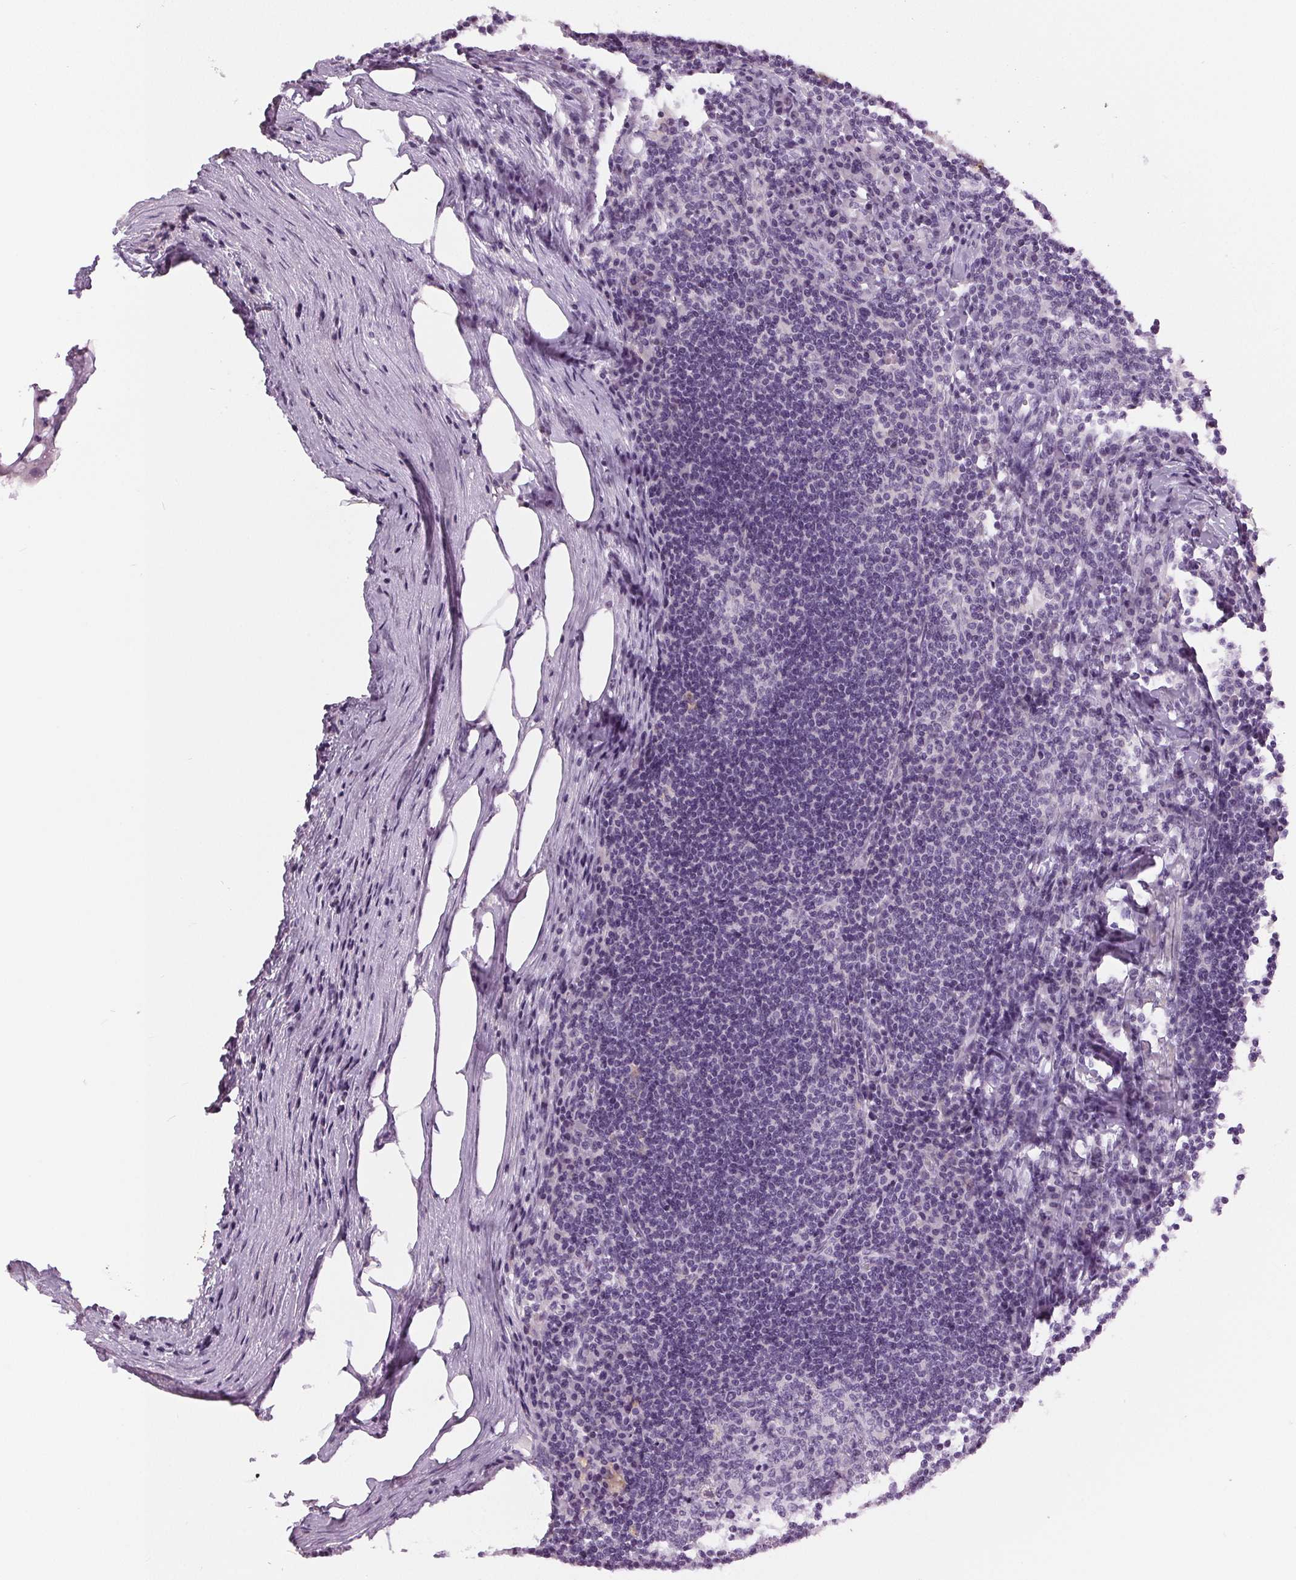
{"staining": {"intensity": "negative", "quantity": "none", "location": "none"}, "tissue": "lymph node", "cell_type": "Germinal center cells", "image_type": "normal", "snomed": [{"axis": "morphology", "description": "Normal tissue, NOS"}, {"axis": "topography", "description": "Lymph node"}], "caption": "High power microscopy micrograph of an immunohistochemistry image of benign lymph node, revealing no significant staining in germinal center cells.", "gene": "MISP", "patient": {"sex": "male", "age": 67}}